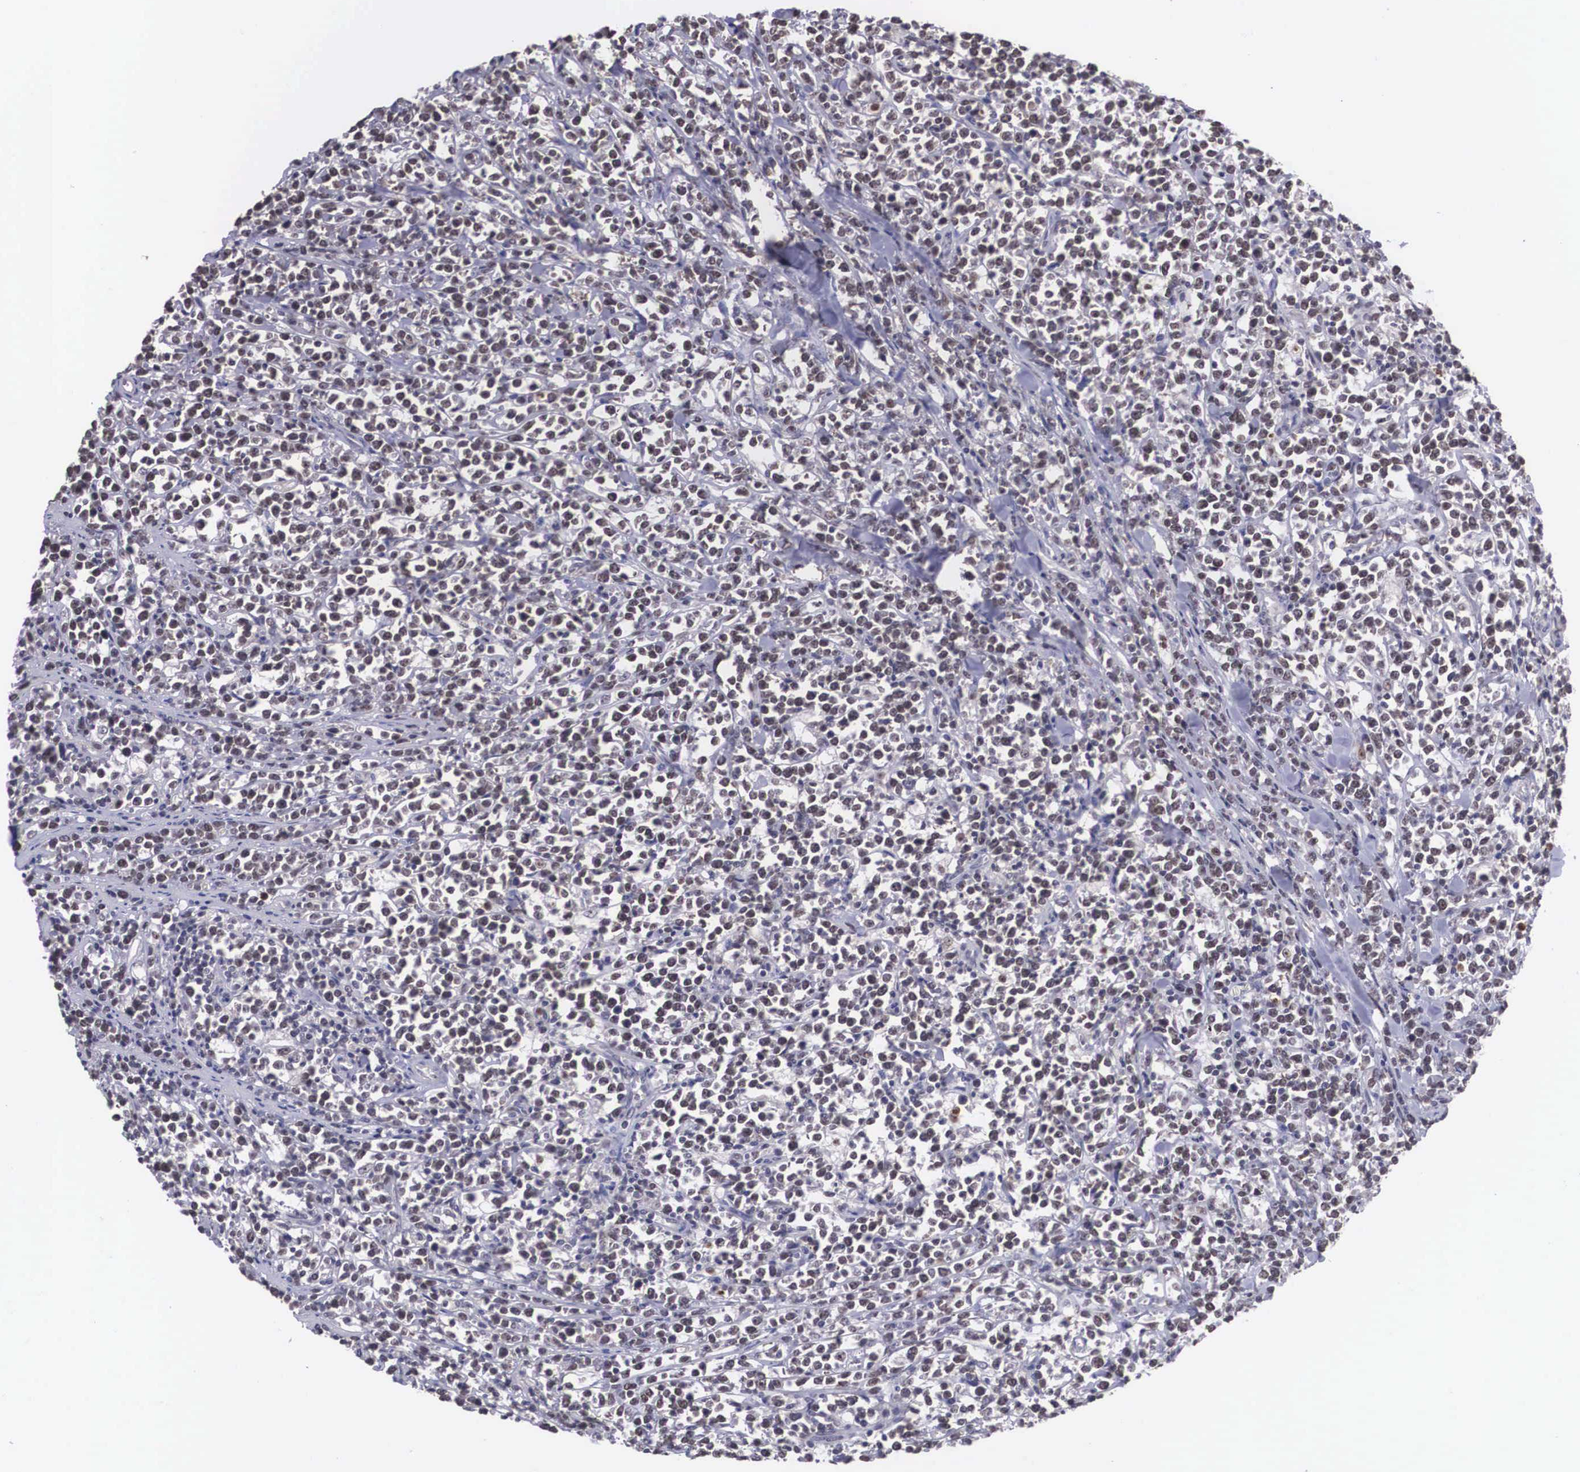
{"staining": {"intensity": "weak", "quantity": "<25%", "location": "nuclear"}, "tissue": "lymphoma", "cell_type": "Tumor cells", "image_type": "cancer", "snomed": [{"axis": "morphology", "description": "Malignant lymphoma, non-Hodgkin's type, High grade"}, {"axis": "topography", "description": "Small intestine"}, {"axis": "topography", "description": "Colon"}], "caption": "A histopathology image of human high-grade malignant lymphoma, non-Hodgkin's type is negative for staining in tumor cells. (Brightfield microscopy of DAB immunohistochemistry (IHC) at high magnification).", "gene": "ZNF275", "patient": {"sex": "male", "age": 8}}